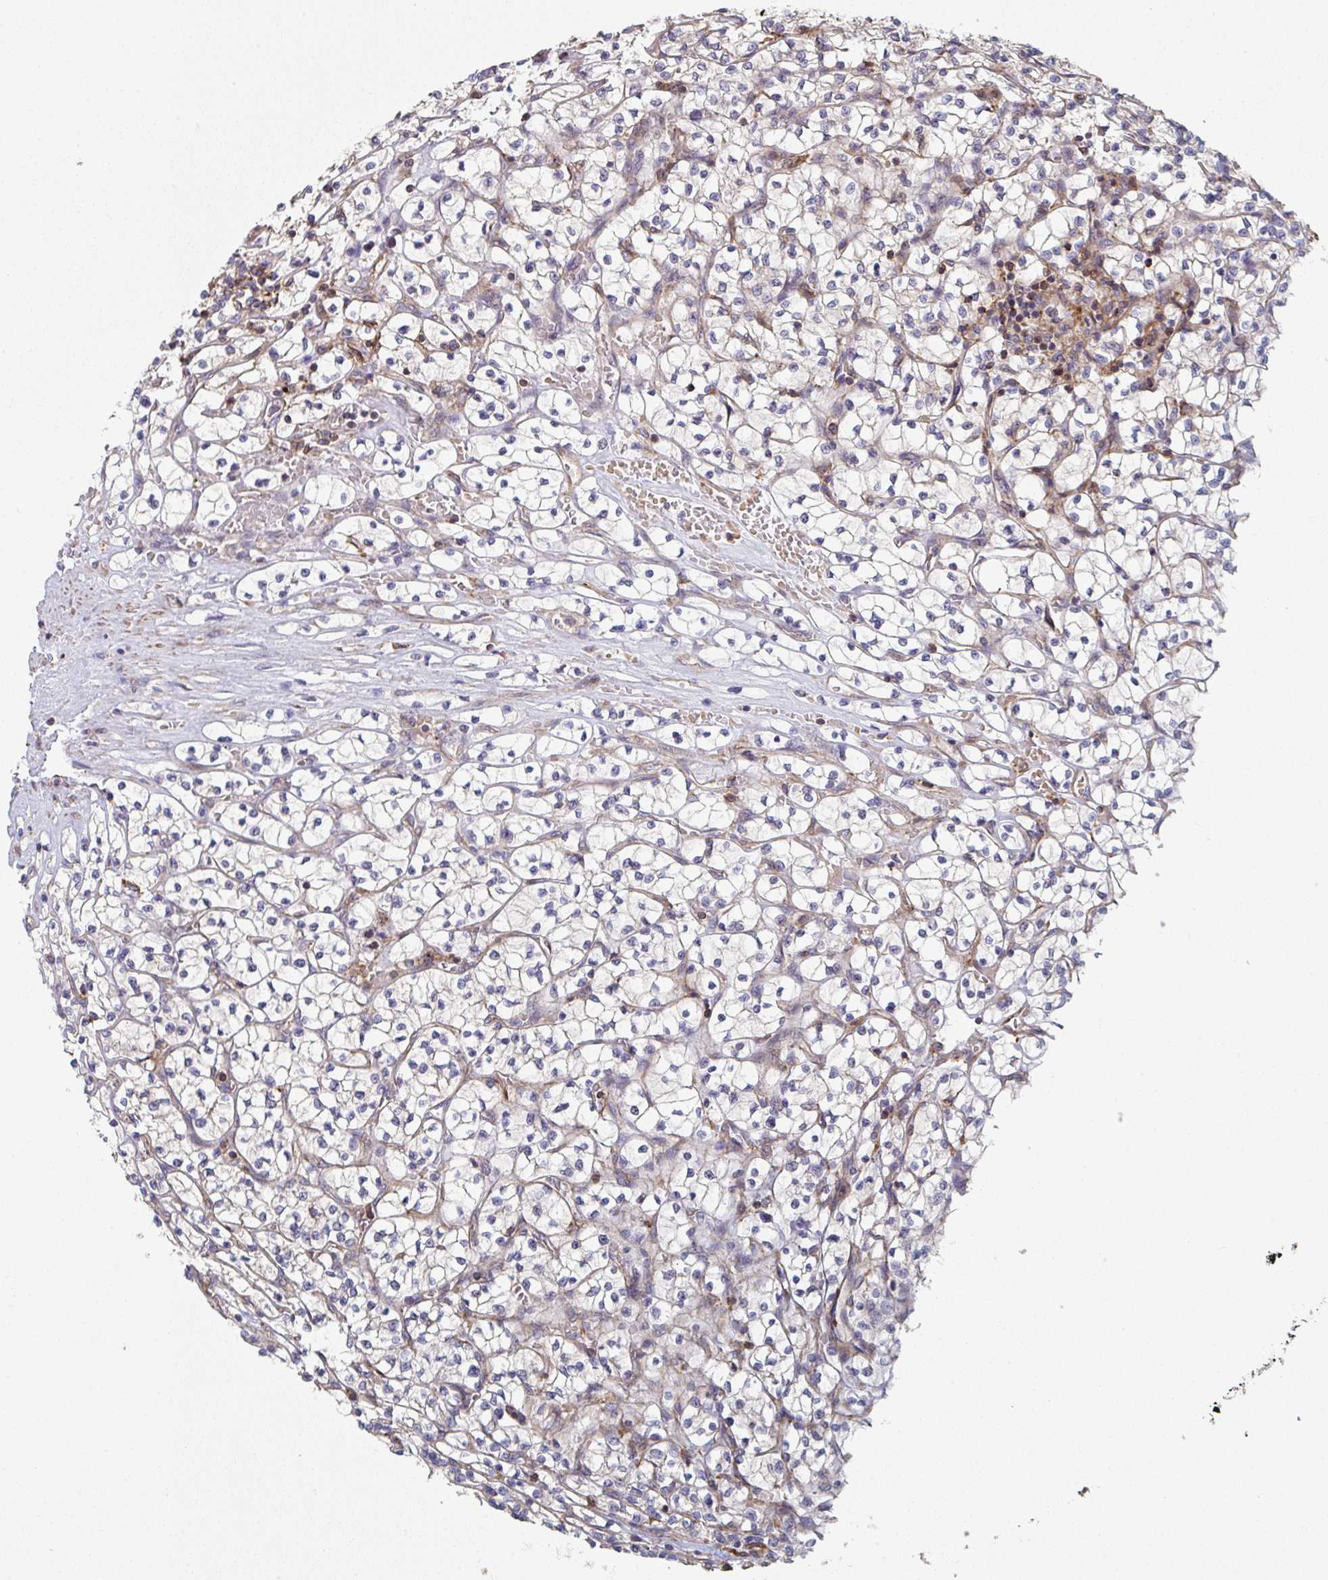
{"staining": {"intensity": "negative", "quantity": "none", "location": "none"}, "tissue": "renal cancer", "cell_type": "Tumor cells", "image_type": "cancer", "snomed": [{"axis": "morphology", "description": "Adenocarcinoma, NOS"}, {"axis": "topography", "description": "Kidney"}], "caption": "Tumor cells show no significant protein positivity in renal adenocarcinoma.", "gene": "FZD2", "patient": {"sex": "female", "age": 64}}